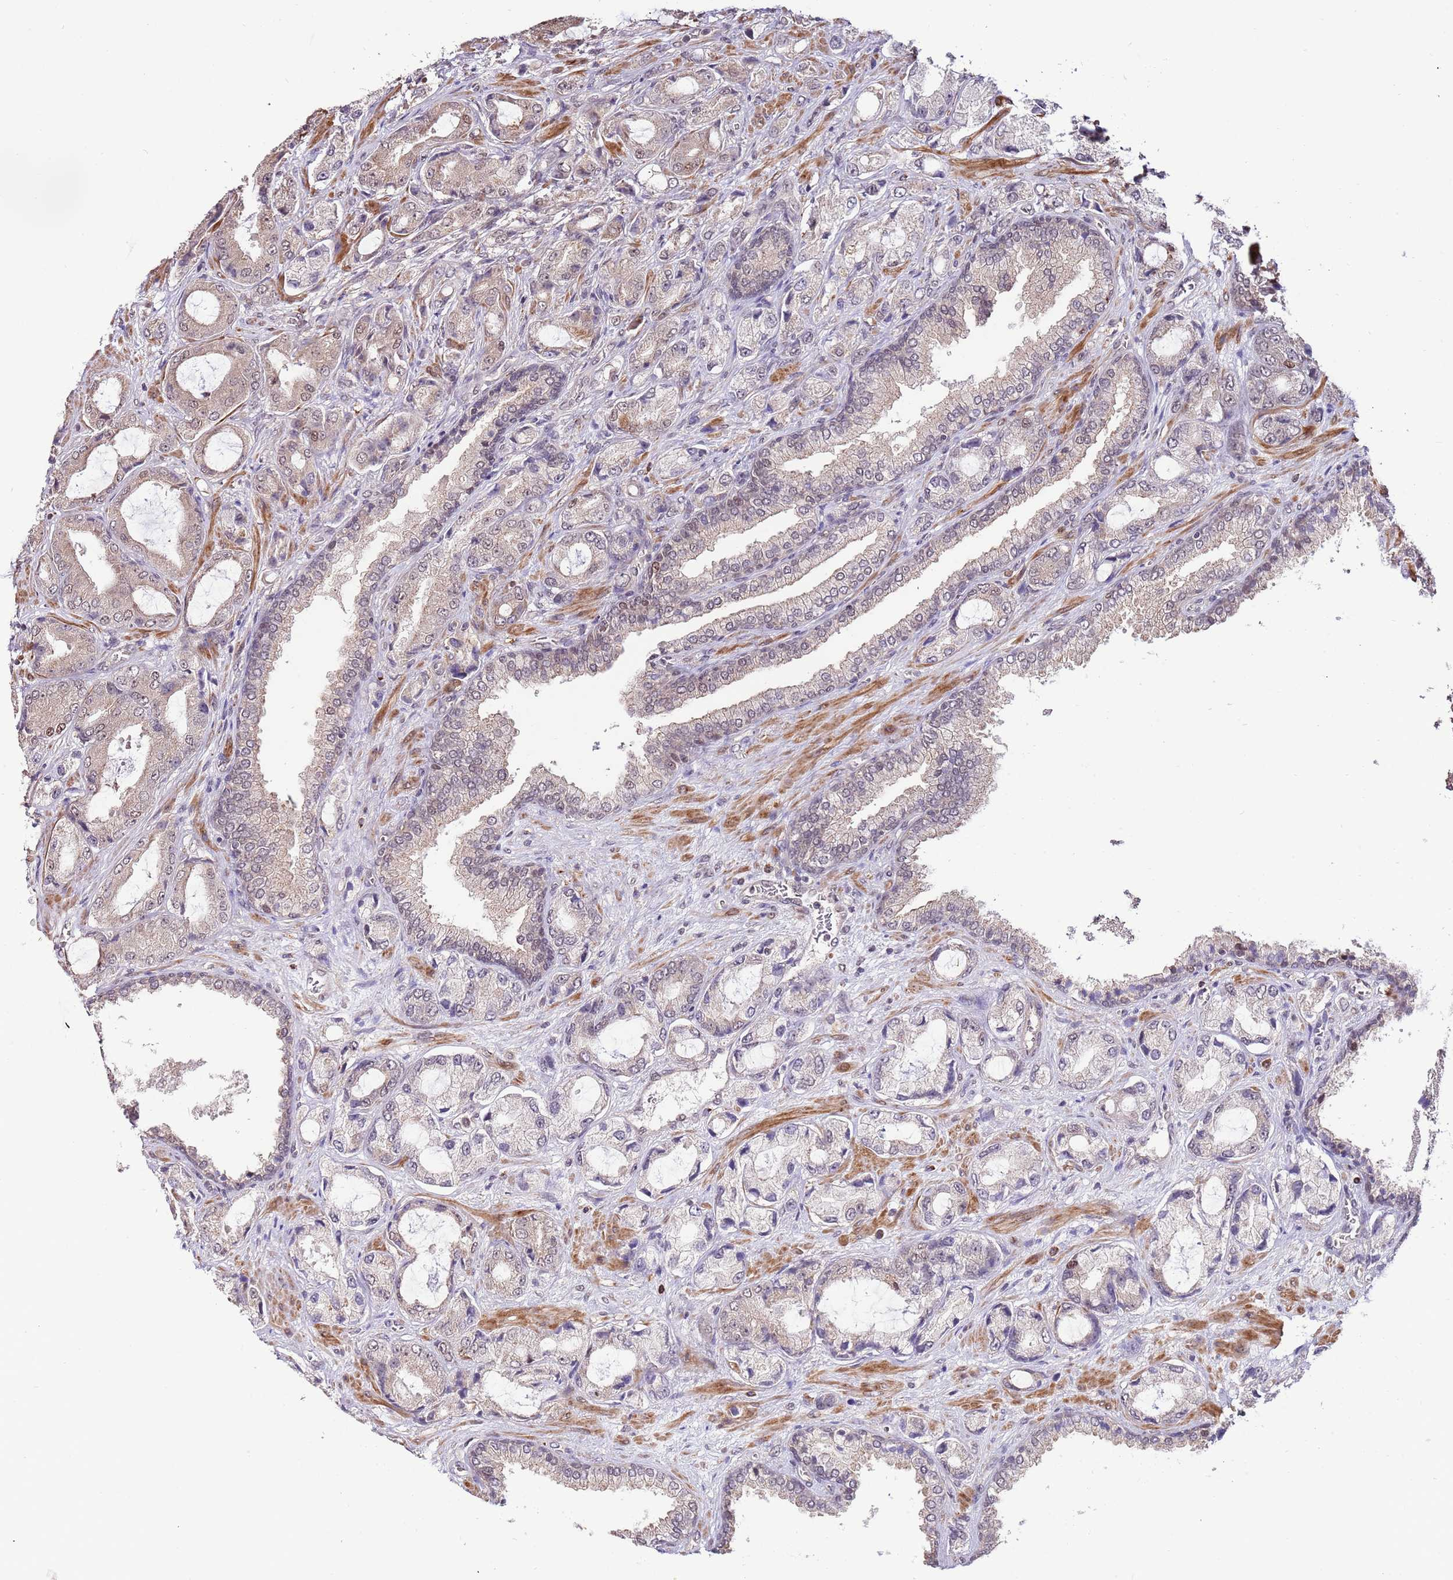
{"staining": {"intensity": "weak", "quantity": "<25%", "location": "cytoplasmic/membranous,nuclear"}, "tissue": "prostate cancer", "cell_type": "Tumor cells", "image_type": "cancer", "snomed": [{"axis": "morphology", "description": "Adenocarcinoma, High grade"}, {"axis": "topography", "description": "Prostate"}], "caption": "Prostate cancer (high-grade adenocarcinoma) was stained to show a protein in brown. There is no significant expression in tumor cells.", "gene": "RIF1", "patient": {"sex": "male", "age": 68}}